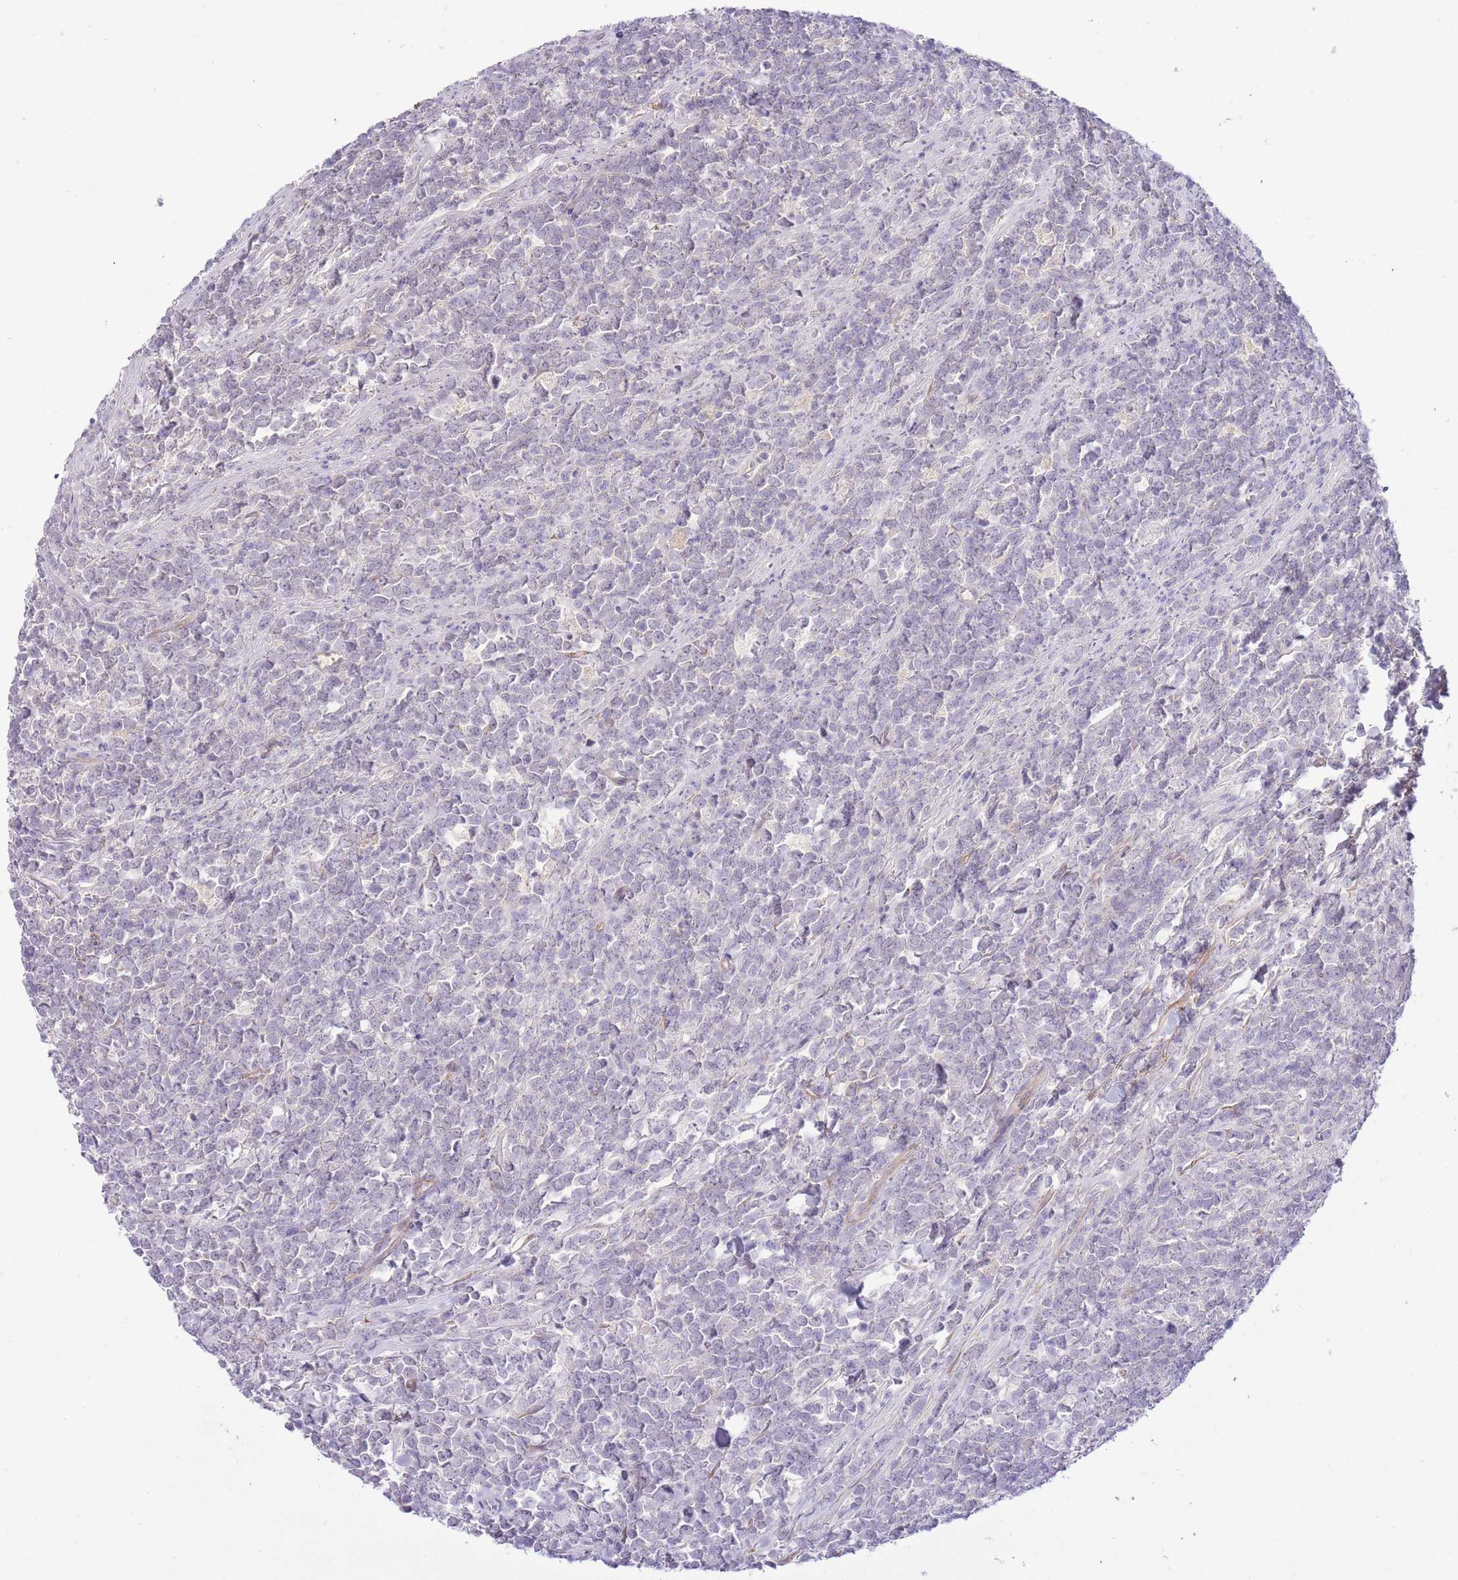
{"staining": {"intensity": "negative", "quantity": "none", "location": "none"}, "tissue": "lymphoma", "cell_type": "Tumor cells", "image_type": "cancer", "snomed": [{"axis": "morphology", "description": "Malignant lymphoma, non-Hodgkin's type, High grade"}, {"axis": "topography", "description": "Small intestine"}, {"axis": "topography", "description": "Colon"}], "caption": "Immunohistochemistry image of high-grade malignant lymphoma, non-Hodgkin's type stained for a protein (brown), which reveals no expression in tumor cells.", "gene": "MIDN", "patient": {"sex": "male", "age": 8}}